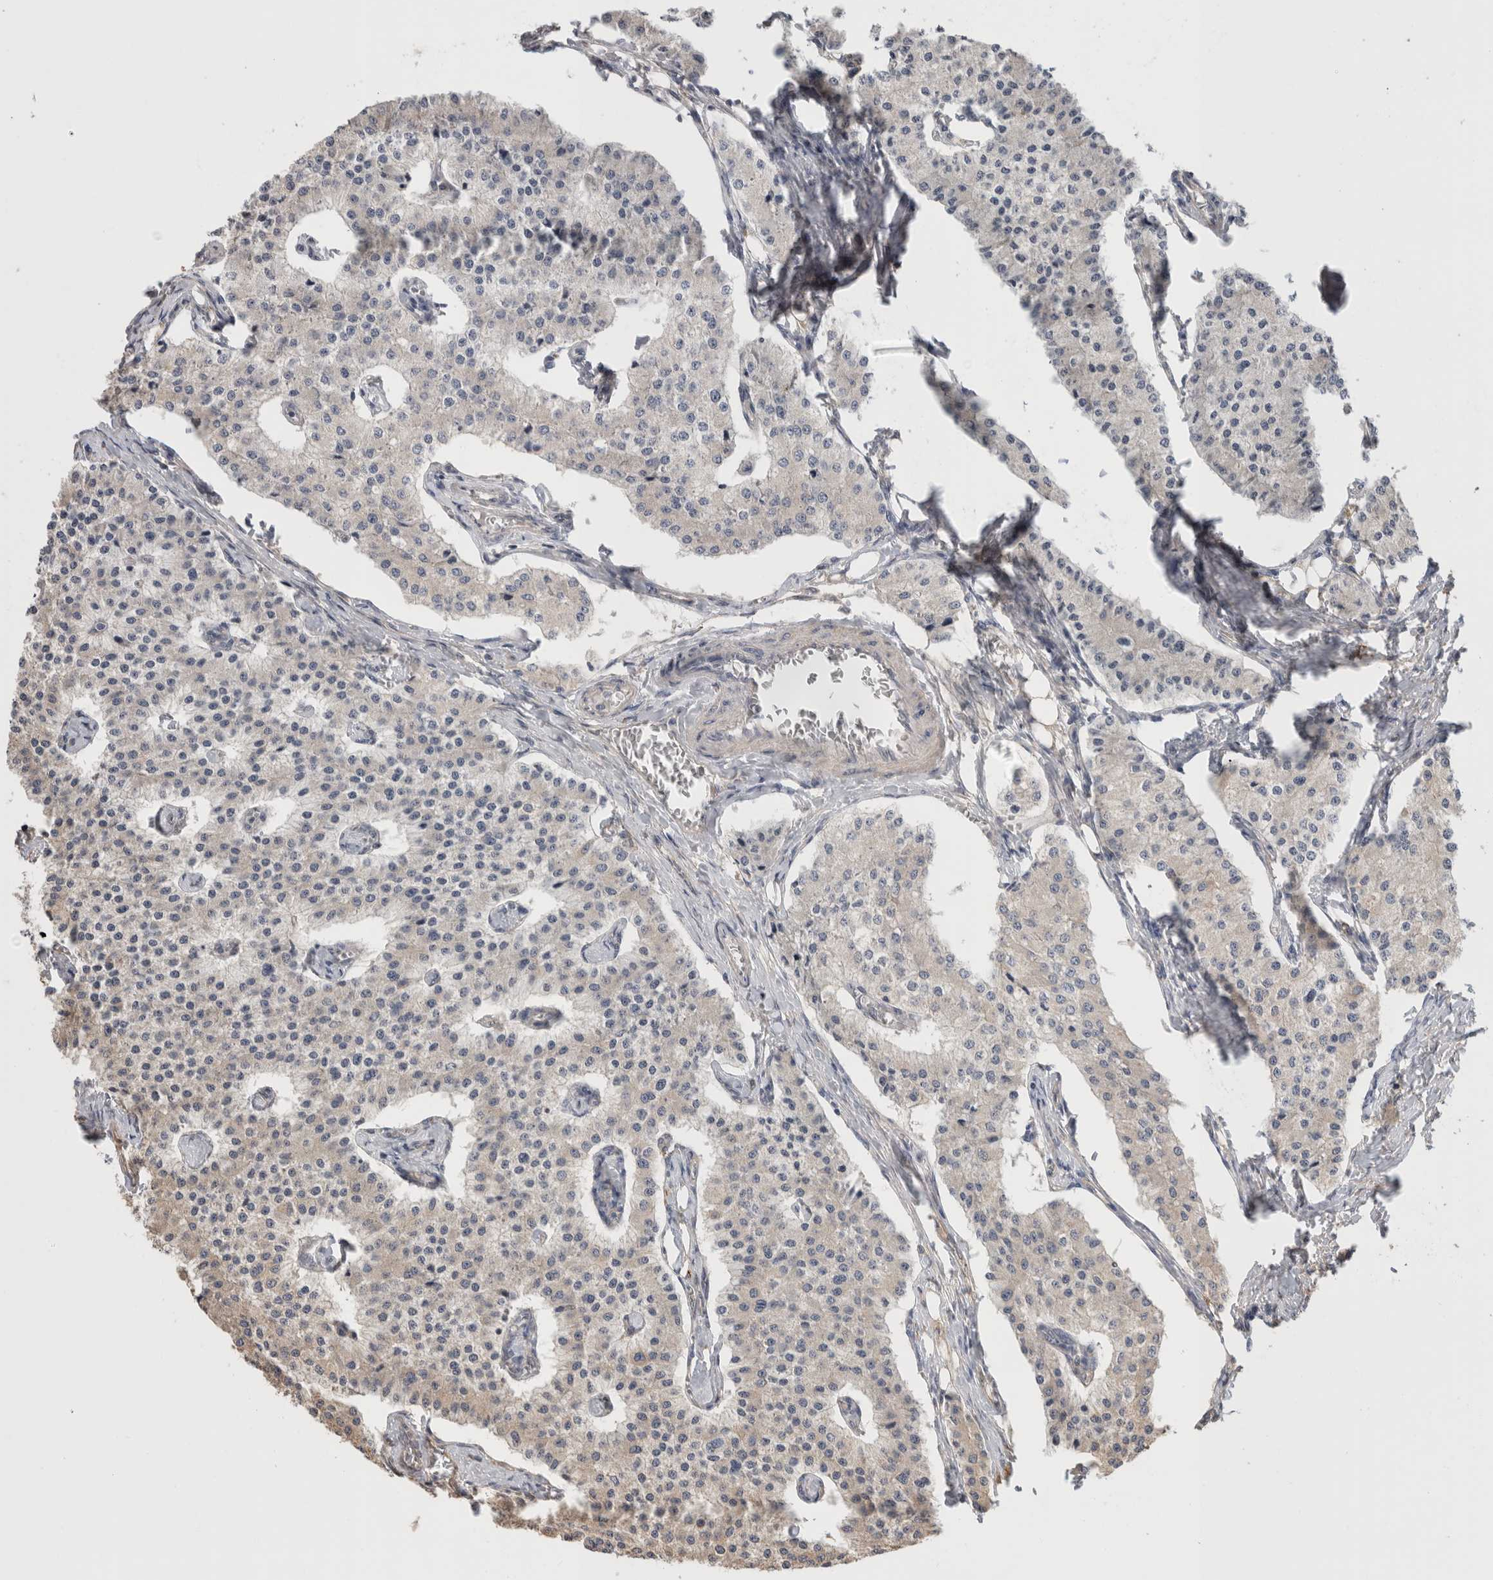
{"staining": {"intensity": "weak", "quantity": "<25%", "location": "cytoplasmic/membranous"}, "tissue": "carcinoid", "cell_type": "Tumor cells", "image_type": "cancer", "snomed": [{"axis": "morphology", "description": "Carcinoid, malignant, NOS"}, {"axis": "topography", "description": "Colon"}], "caption": "Carcinoid stained for a protein using immunohistochemistry (IHC) exhibits no positivity tumor cells.", "gene": "CLIP1", "patient": {"sex": "female", "age": 52}}